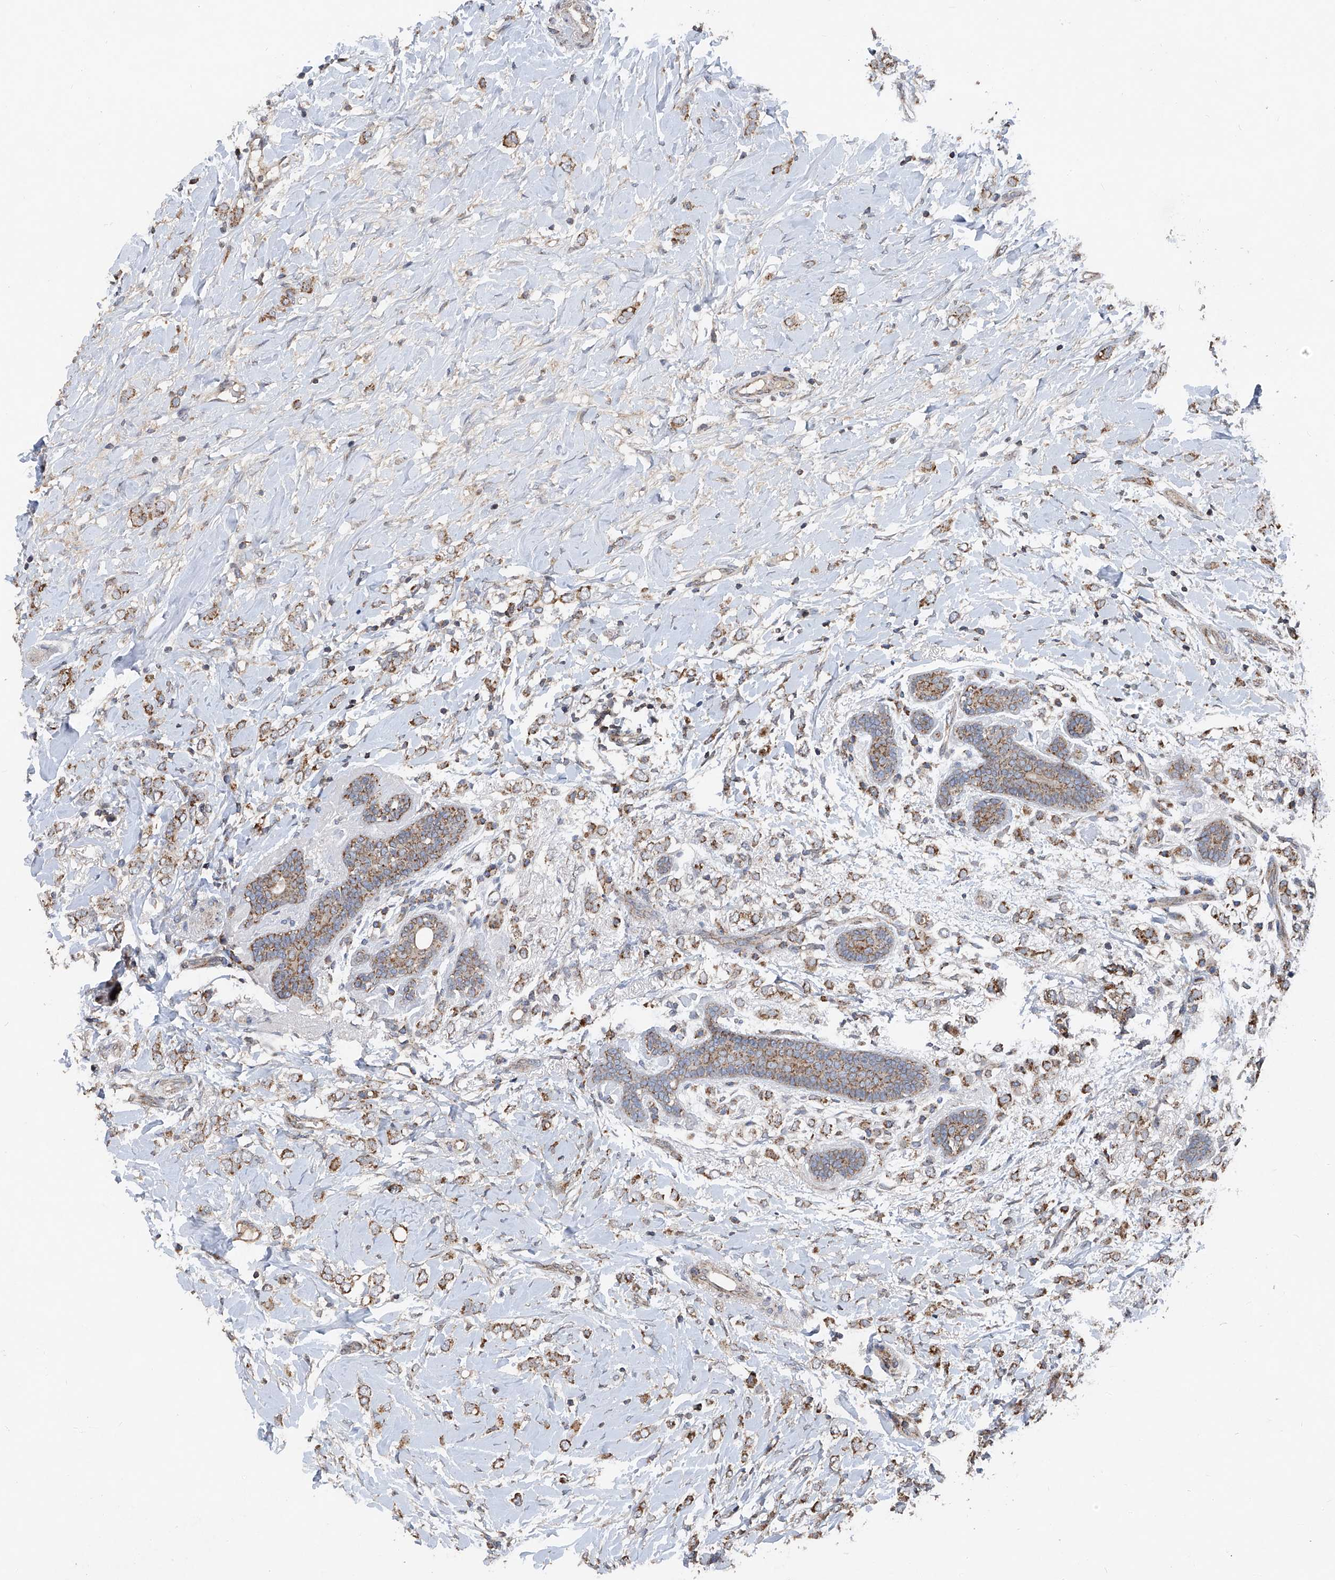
{"staining": {"intensity": "moderate", "quantity": ">75%", "location": "cytoplasmic/membranous"}, "tissue": "breast cancer", "cell_type": "Tumor cells", "image_type": "cancer", "snomed": [{"axis": "morphology", "description": "Normal tissue, NOS"}, {"axis": "morphology", "description": "Lobular carcinoma"}, {"axis": "topography", "description": "Breast"}], "caption": "Breast cancer stained for a protein displays moderate cytoplasmic/membranous positivity in tumor cells.", "gene": "BCKDHB", "patient": {"sex": "female", "age": 47}}